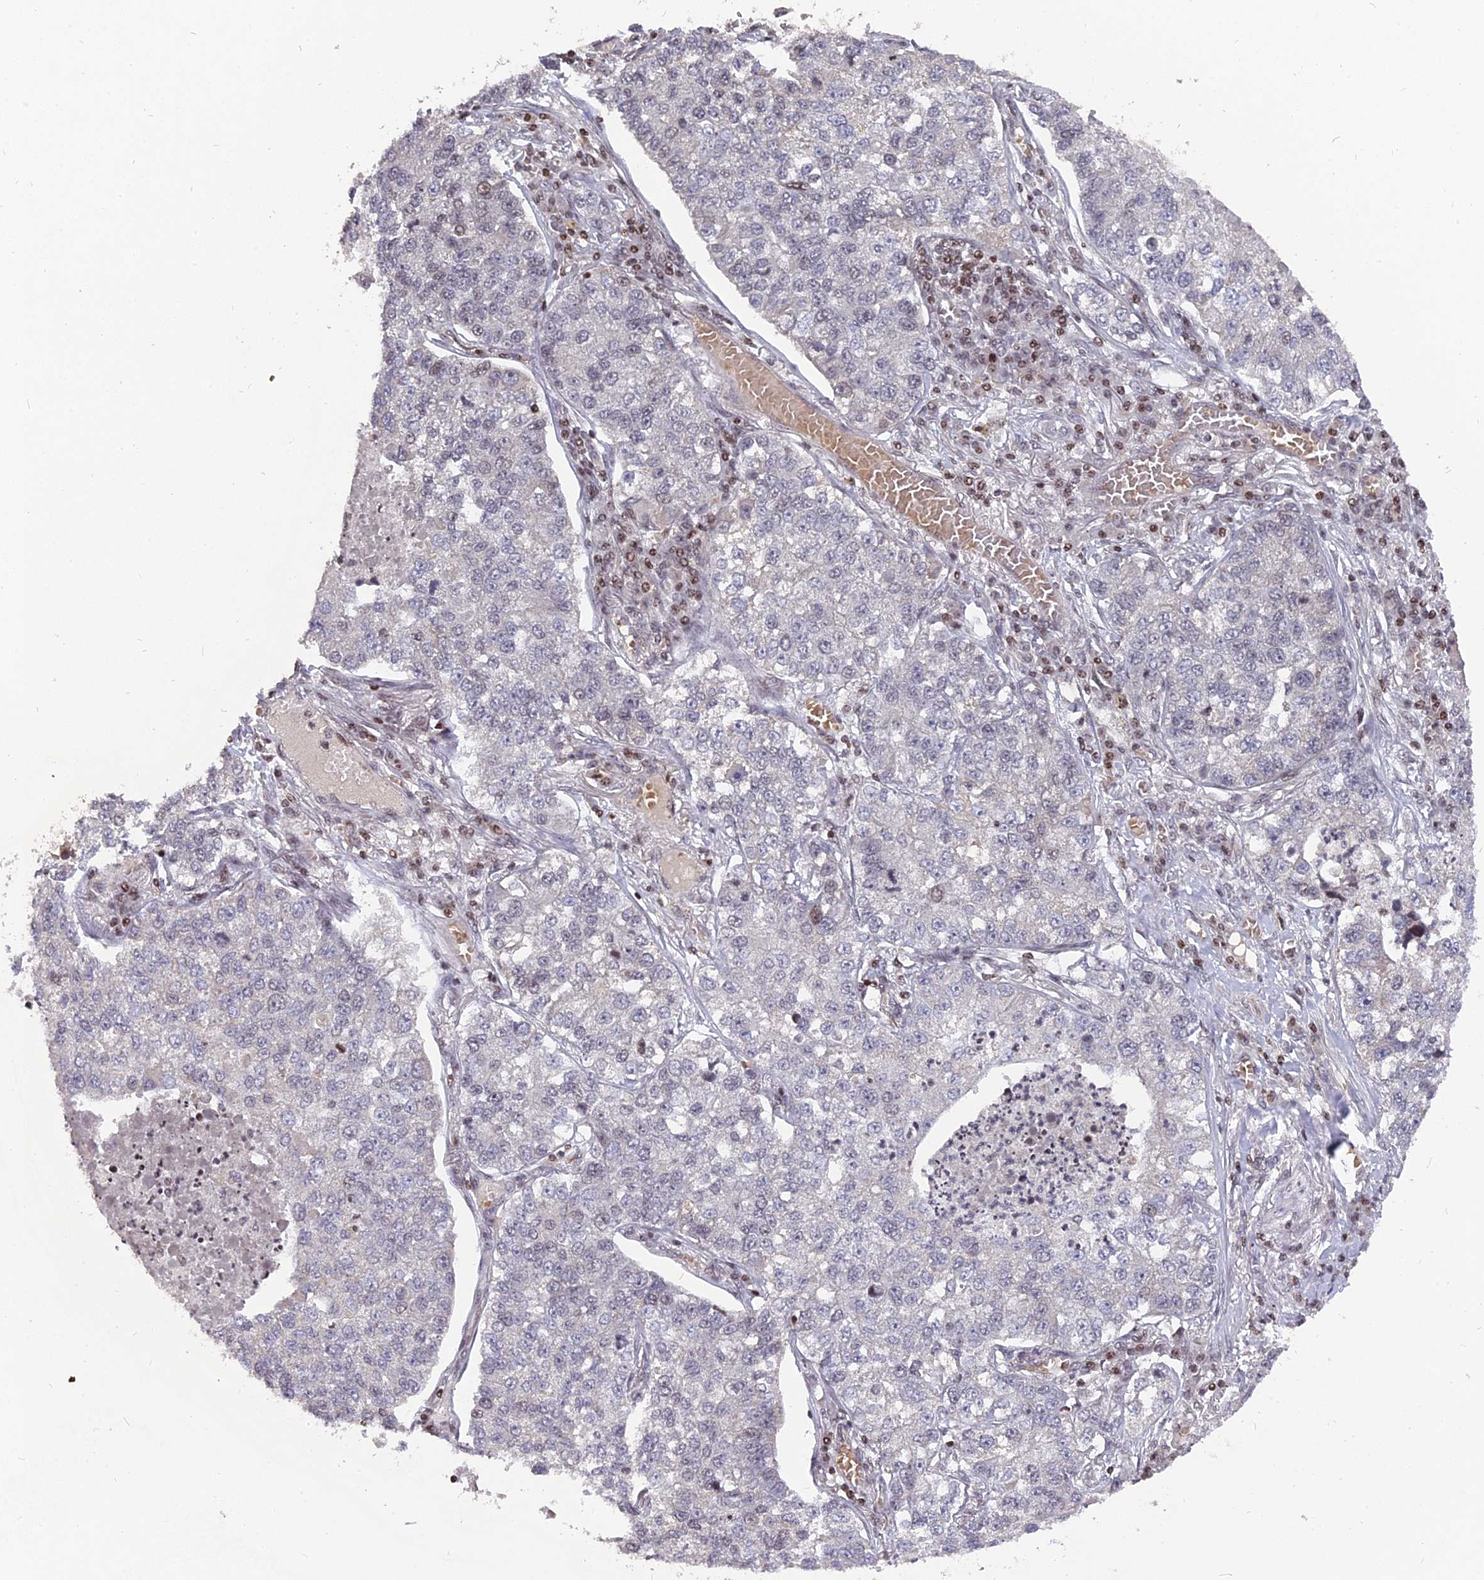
{"staining": {"intensity": "negative", "quantity": "none", "location": "none"}, "tissue": "lung cancer", "cell_type": "Tumor cells", "image_type": "cancer", "snomed": [{"axis": "morphology", "description": "Adenocarcinoma, NOS"}, {"axis": "topography", "description": "Lung"}], "caption": "Immunohistochemical staining of lung cancer (adenocarcinoma) demonstrates no significant staining in tumor cells. (DAB (3,3'-diaminobenzidine) IHC visualized using brightfield microscopy, high magnification).", "gene": "NR1H3", "patient": {"sex": "male", "age": 49}}